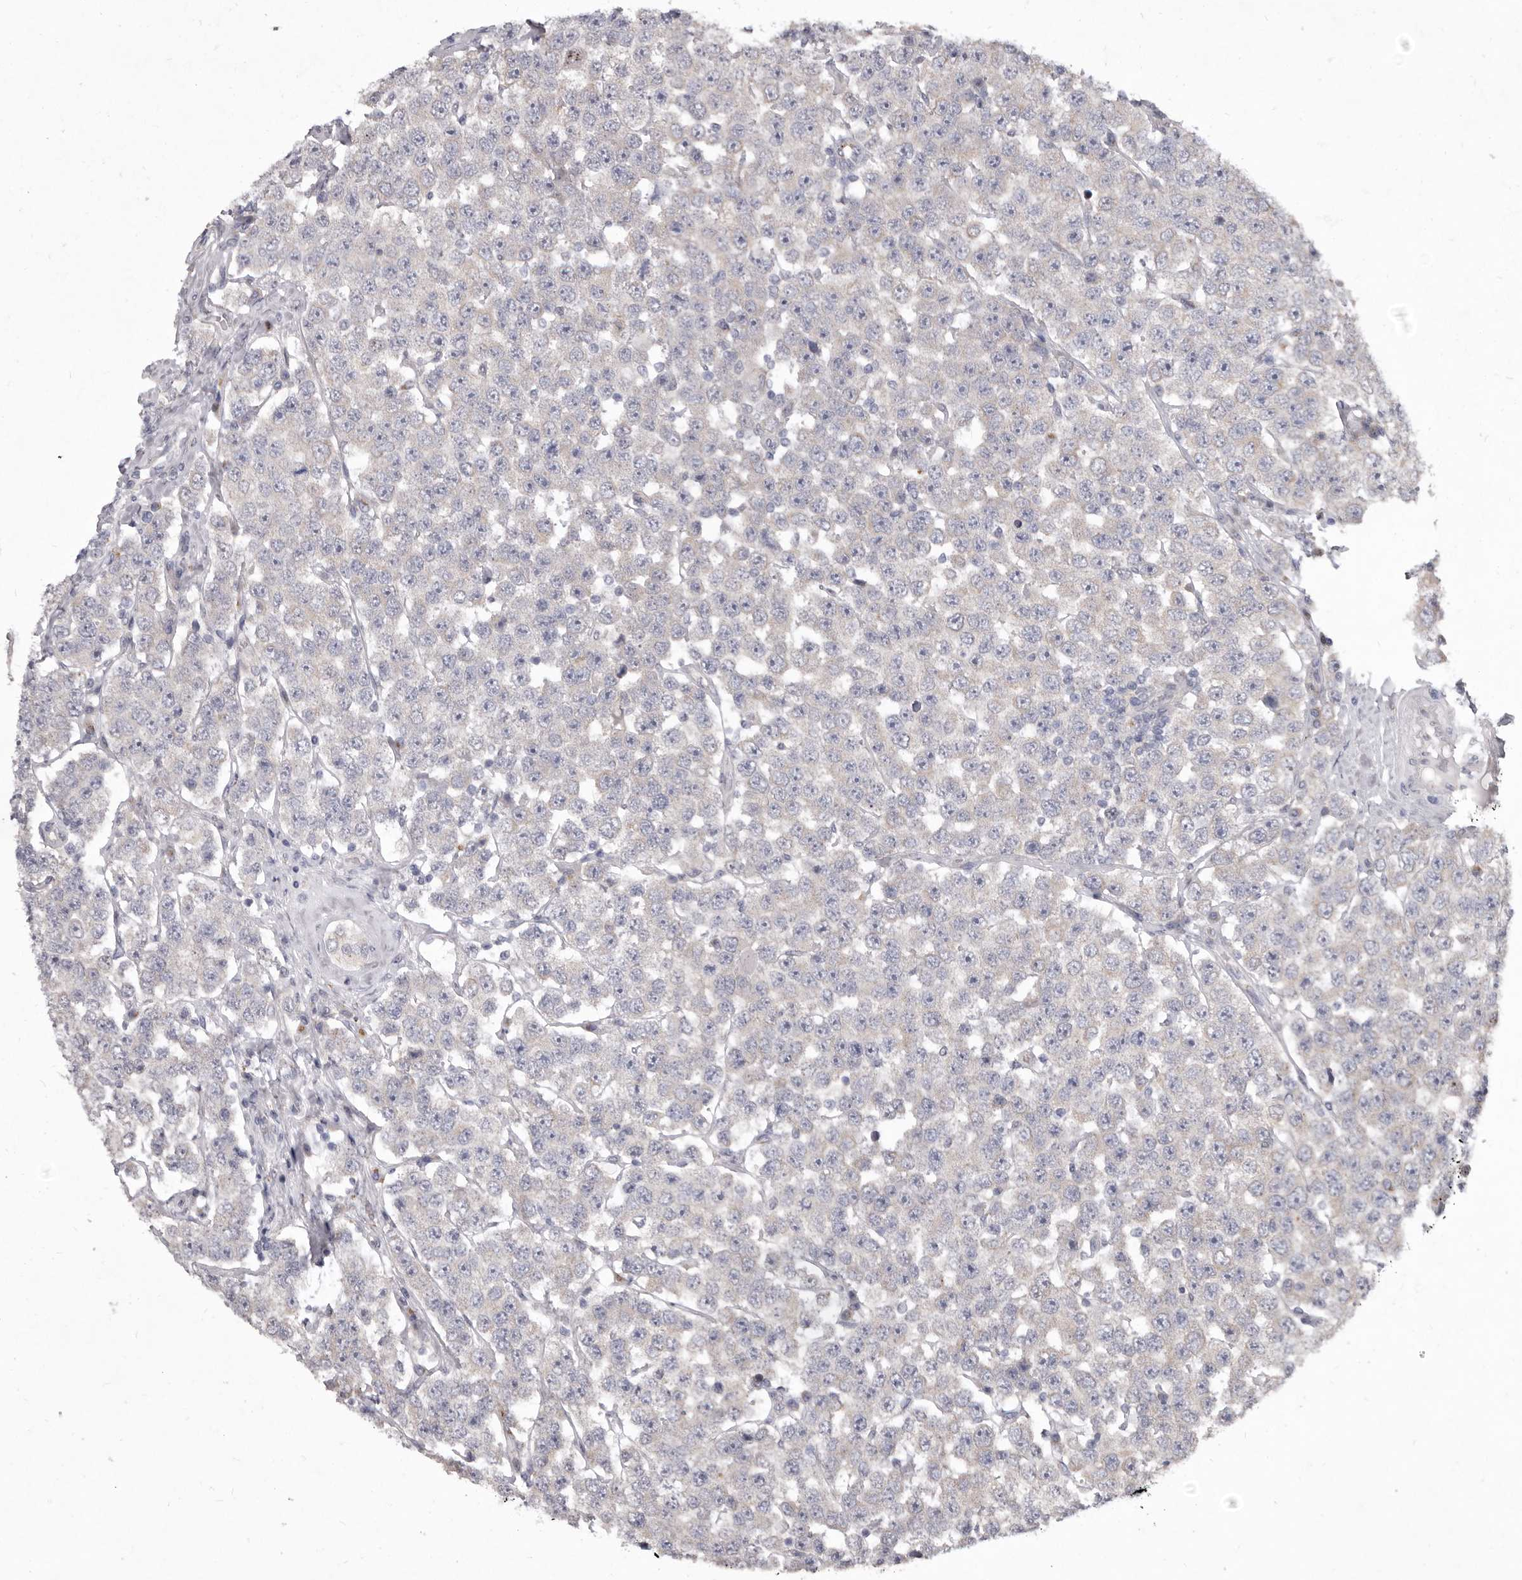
{"staining": {"intensity": "negative", "quantity": "none", "location": "none"}, "tissue": "testis cancer", "cell_type": "Tumor cells", "image_type": "cancer", "snomed": [{"axis": "morphology", "description": "Seminoma, NOS"}, {"axis": "topography", "description": "Testis"}], "caption": "Immunohistochemical staining of human testis seminoma displays no significant staining in tumor cells.", "gene": "P2RX6", "patient": {"sex": "male", "age": 28}}